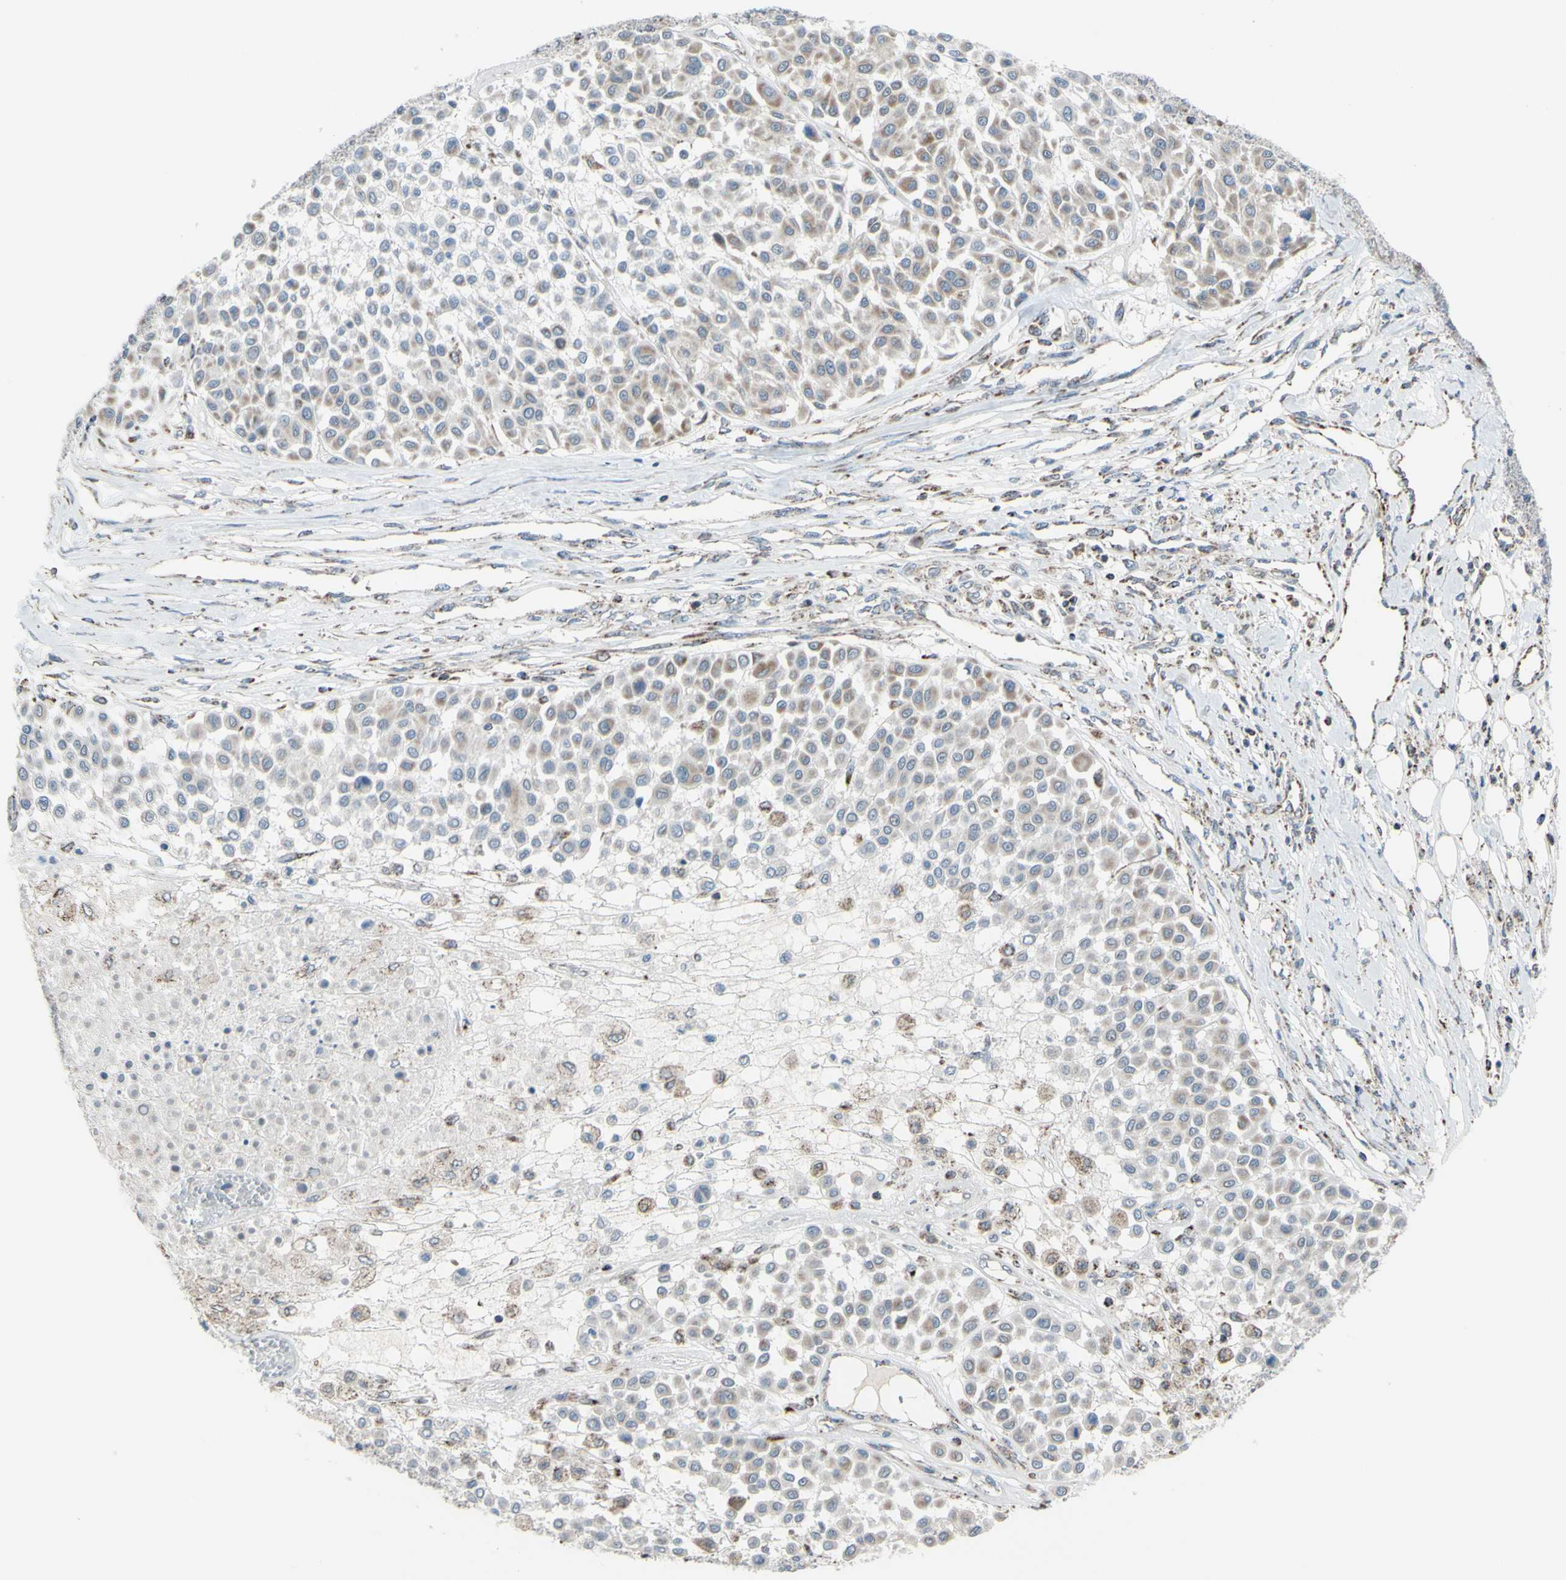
{"staining": {"intensity": "weak", "quantity": "25%-75%", "location": "cytoplasmic/membranous"}, "tissue": "melanoma", "cell_type": "Tumor cells", "image_type": "cancer", "snomed": [{"axis": "morphology", "description": "Malignant melanoma, Metastatic site"}, {"axis": "topography", "description": "Soft tissue"}], "caption": "Human malignant melanoma (metastatic site) stained with a brown dye reveals weak cytoplasmic/membranous positive positivity in about 25%-75% of tumor cells.", "gene": "GLT8D1", "patient": {"sex": "male", "age": 41}}